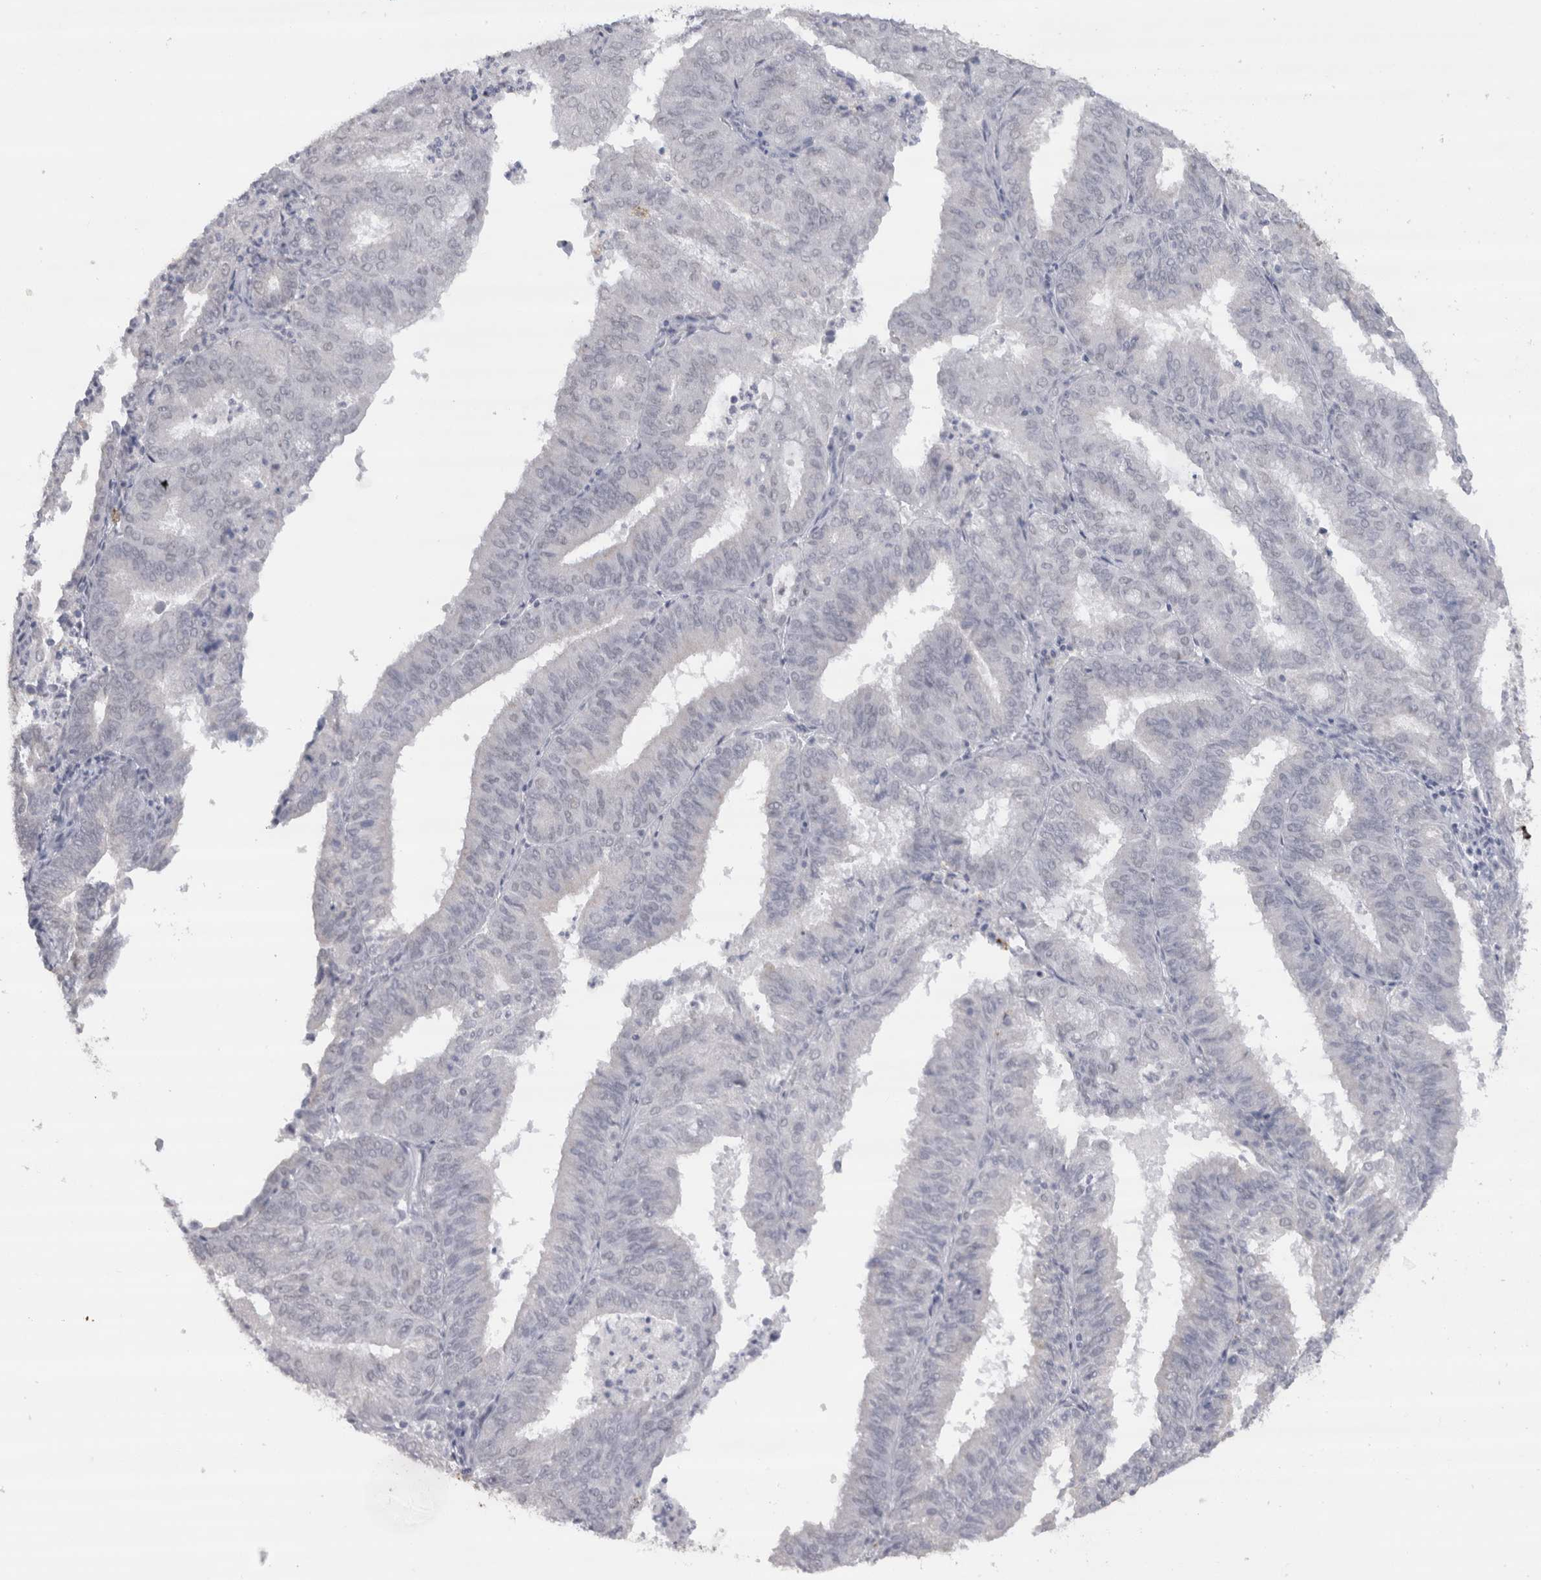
{"staining": {"intensity": "negative", "quantity": "none", "location": "none"}, "tissue": "endometrial cancer", "cell_type": "Tumor cells", "image_type": "cancer", "snomed": [{"axis": "morphology", "description": "Adenocarcinoma, NOS"}, {"axis": "topography", "description": "Uterus"}], "caption": "Endometrial cancer (adenocarcinoma) was stained to show a protein in brown. There is no significant expression in tumor cells. The staining is performed using DAB brown chromogen with nuclei counter-stained in using hematoxylin.", "gene": "CDH17", "patient": {"sex": "female", "age": 60}}